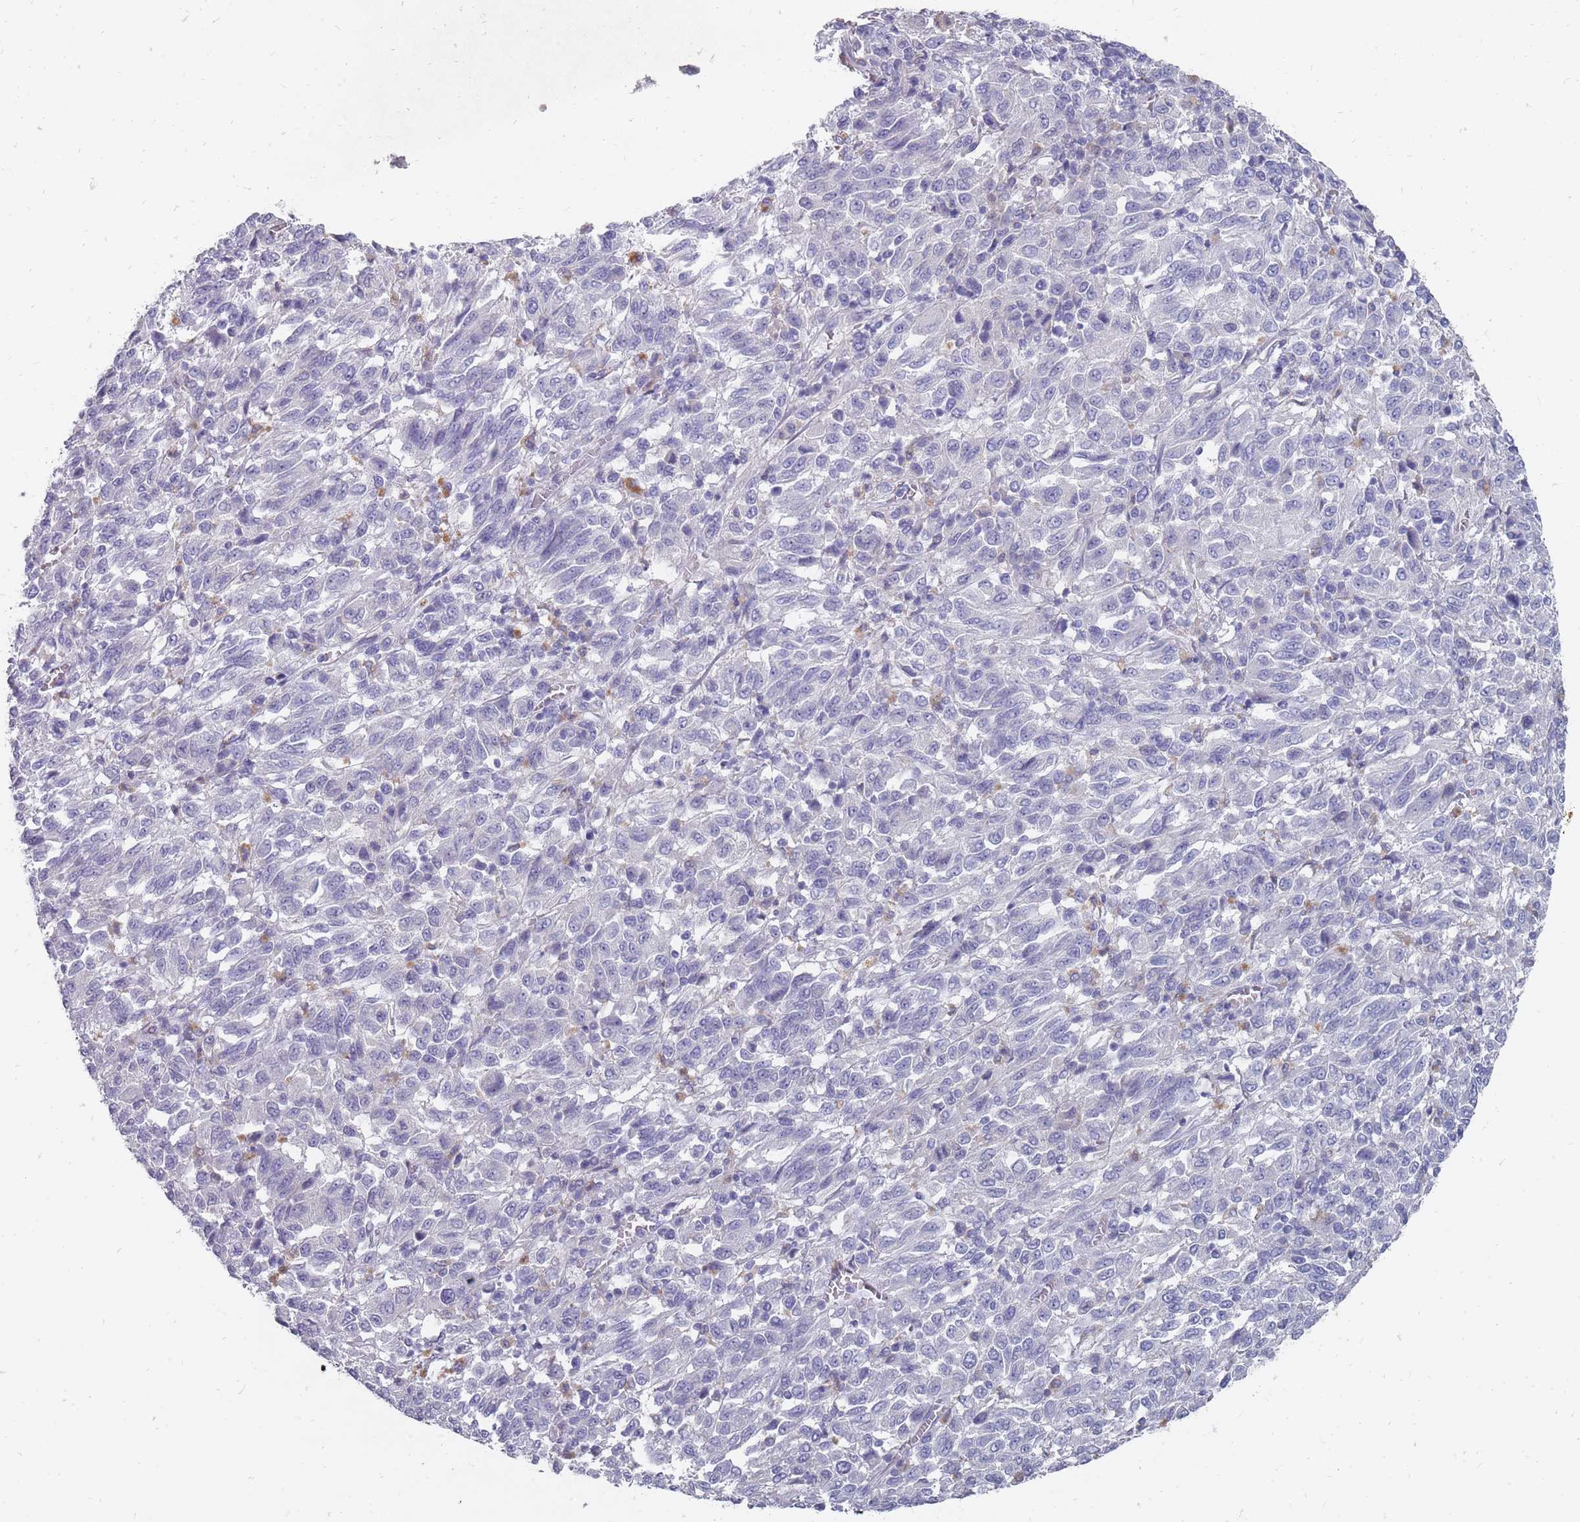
{"staining": {"intensity": "negative", "quantity": "none", "location": "none"}, "tissue": "melanoma", "cell_type": "Tumor cells", "image_type": "cancer", "snomed": [{"axis": "morphology", "description": "Malignant melanoma, Metastatic site"}, {"axis": "topography", "description": "Lung"}], "caption": "Tumor cells show no significant positivity in malignant melanoma (metastatic site).", "gene": "OTULINL", "patient": {"sex": "male", "age": 64}}